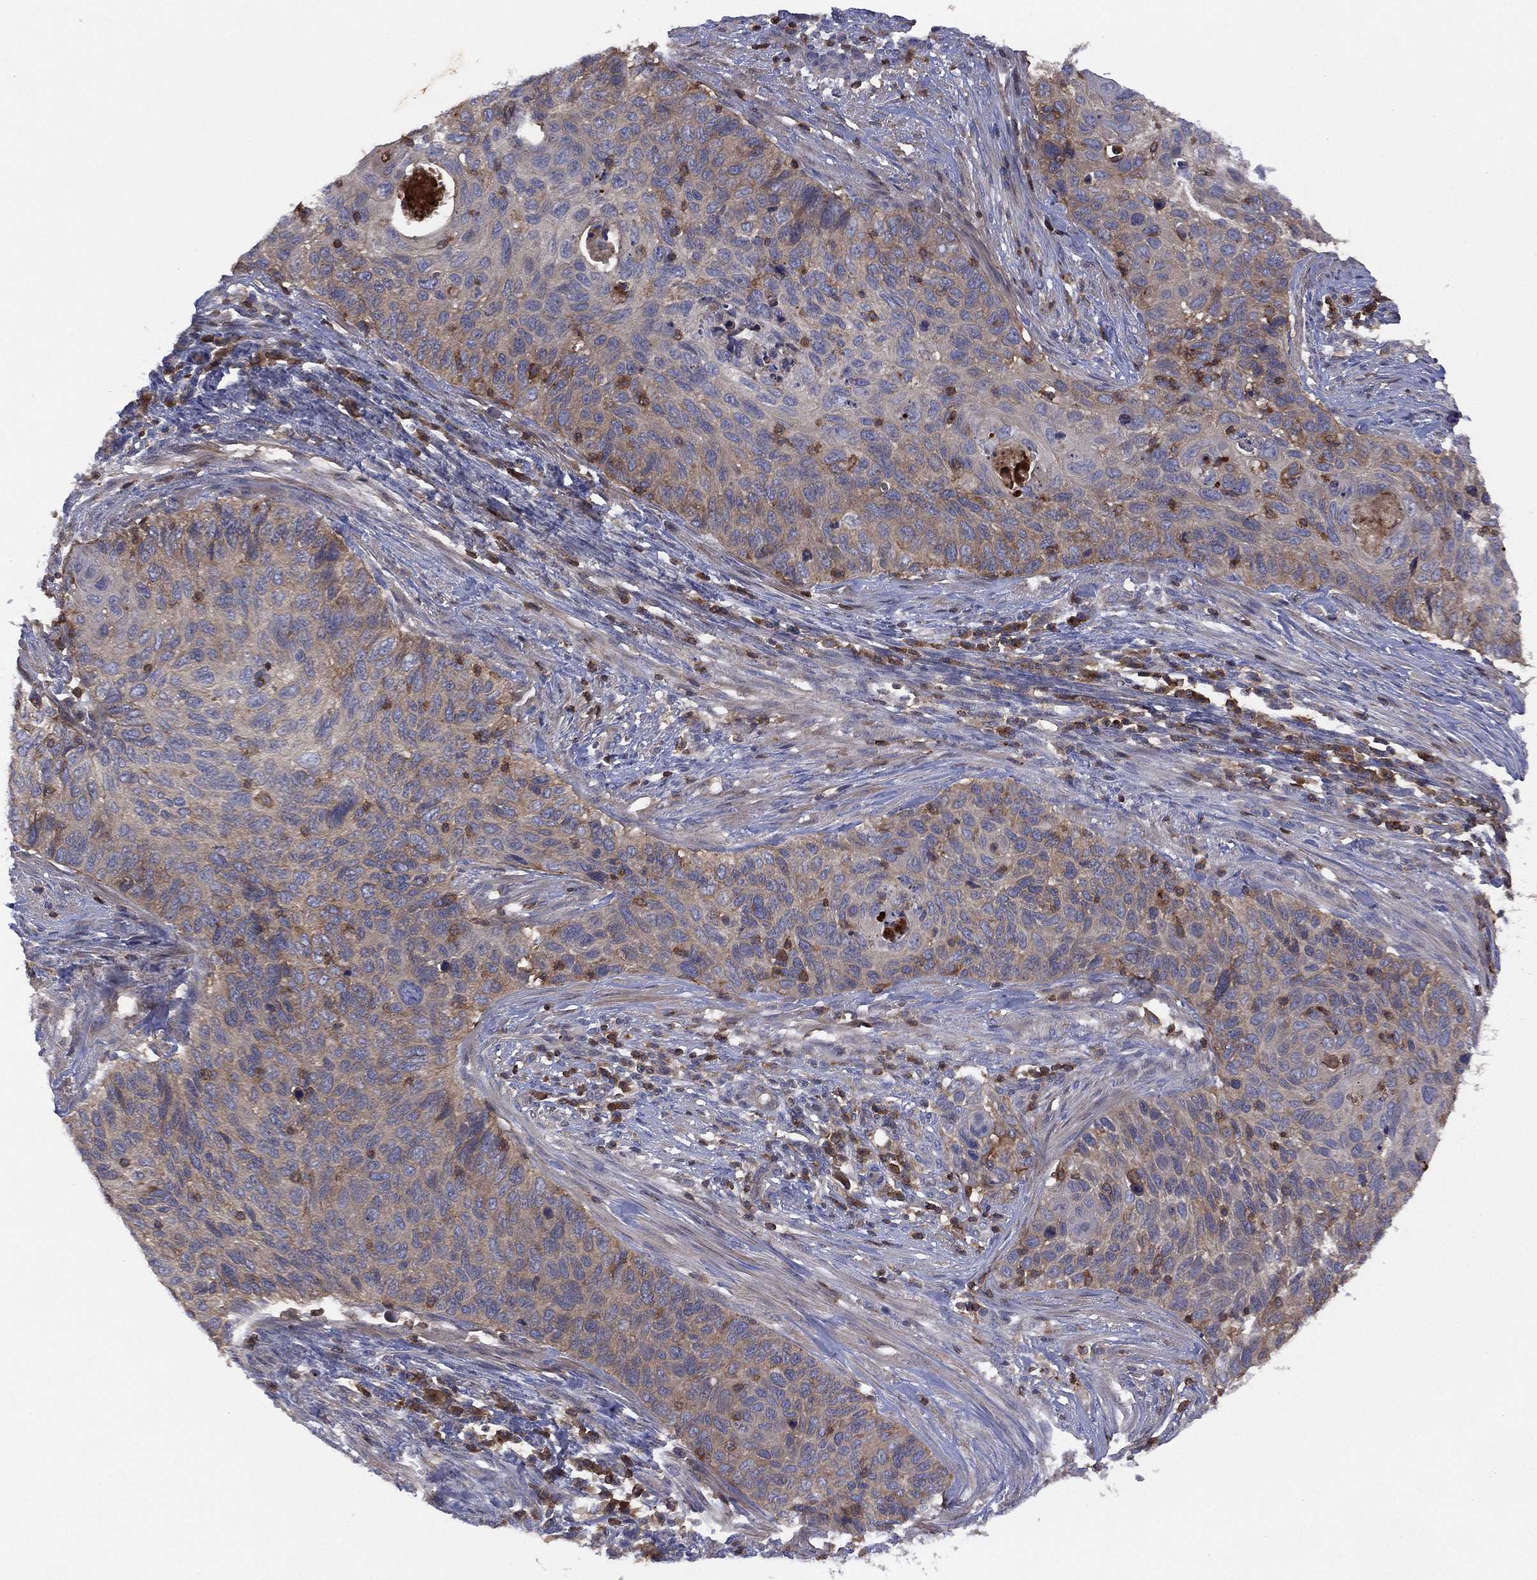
{"staining": {"intensity": "weak", "quantity": "25%-75%", "location": "cytoplasmic/membranous"}, "tissue": "cervical cancer", "cell_type": "Tumor cells", "image_type": "cancer", "snomed": [{"axis": "morphology", "description": "Squamous cell carcinoma, NOS"}, {"axis": "topography", "description": "Cervix"}], "caption": "IHC of cervical cancer (squamous cell carcinoma) displays low levels of weak cytoplasmic/membranous expression in approximately 25%-75% of tumor cells.", "gene": "DOCK8", "patient": {"sex": "female", "age": 70}}